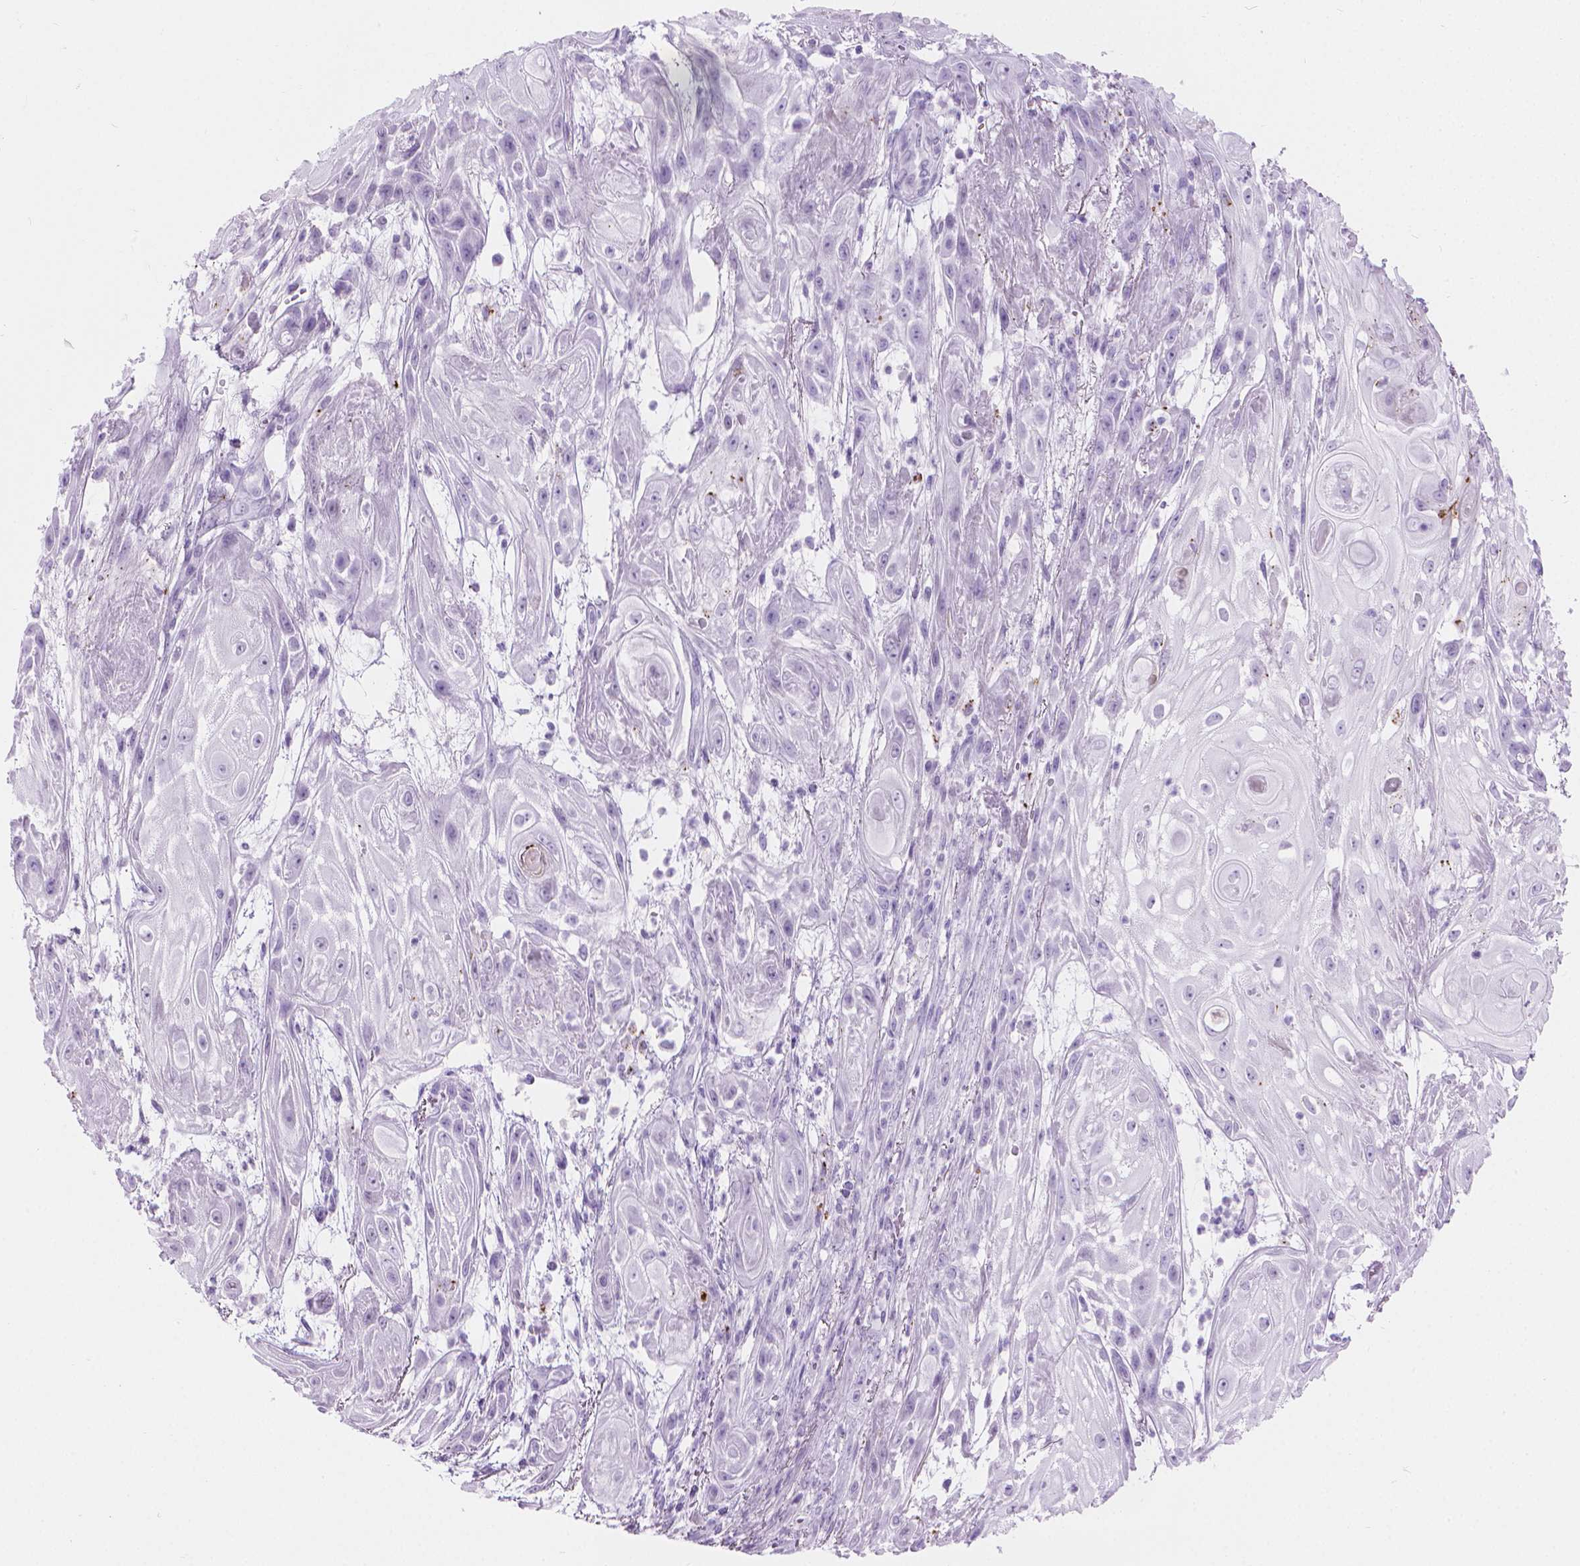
{"staining": {"intensity": "negative", "quantity": "none", "location": "none"}, "tissue": "skin cancer", "cell_type": "Tumor cells", "image_type": "cancer", "snomed": [{"axis": "morphology", "description": "Squamous cell carcinoma, NOS"}, {"axis": "topography", "description": "Skin"}], "caption": "Human skin cancer (squamous cell carcinoma) stained for a protein using immunohistochemistry (IHC) displays no expression in tumor cells.", "gene": "CFAP52", "patient": {"sex": "male", "age": 62}}